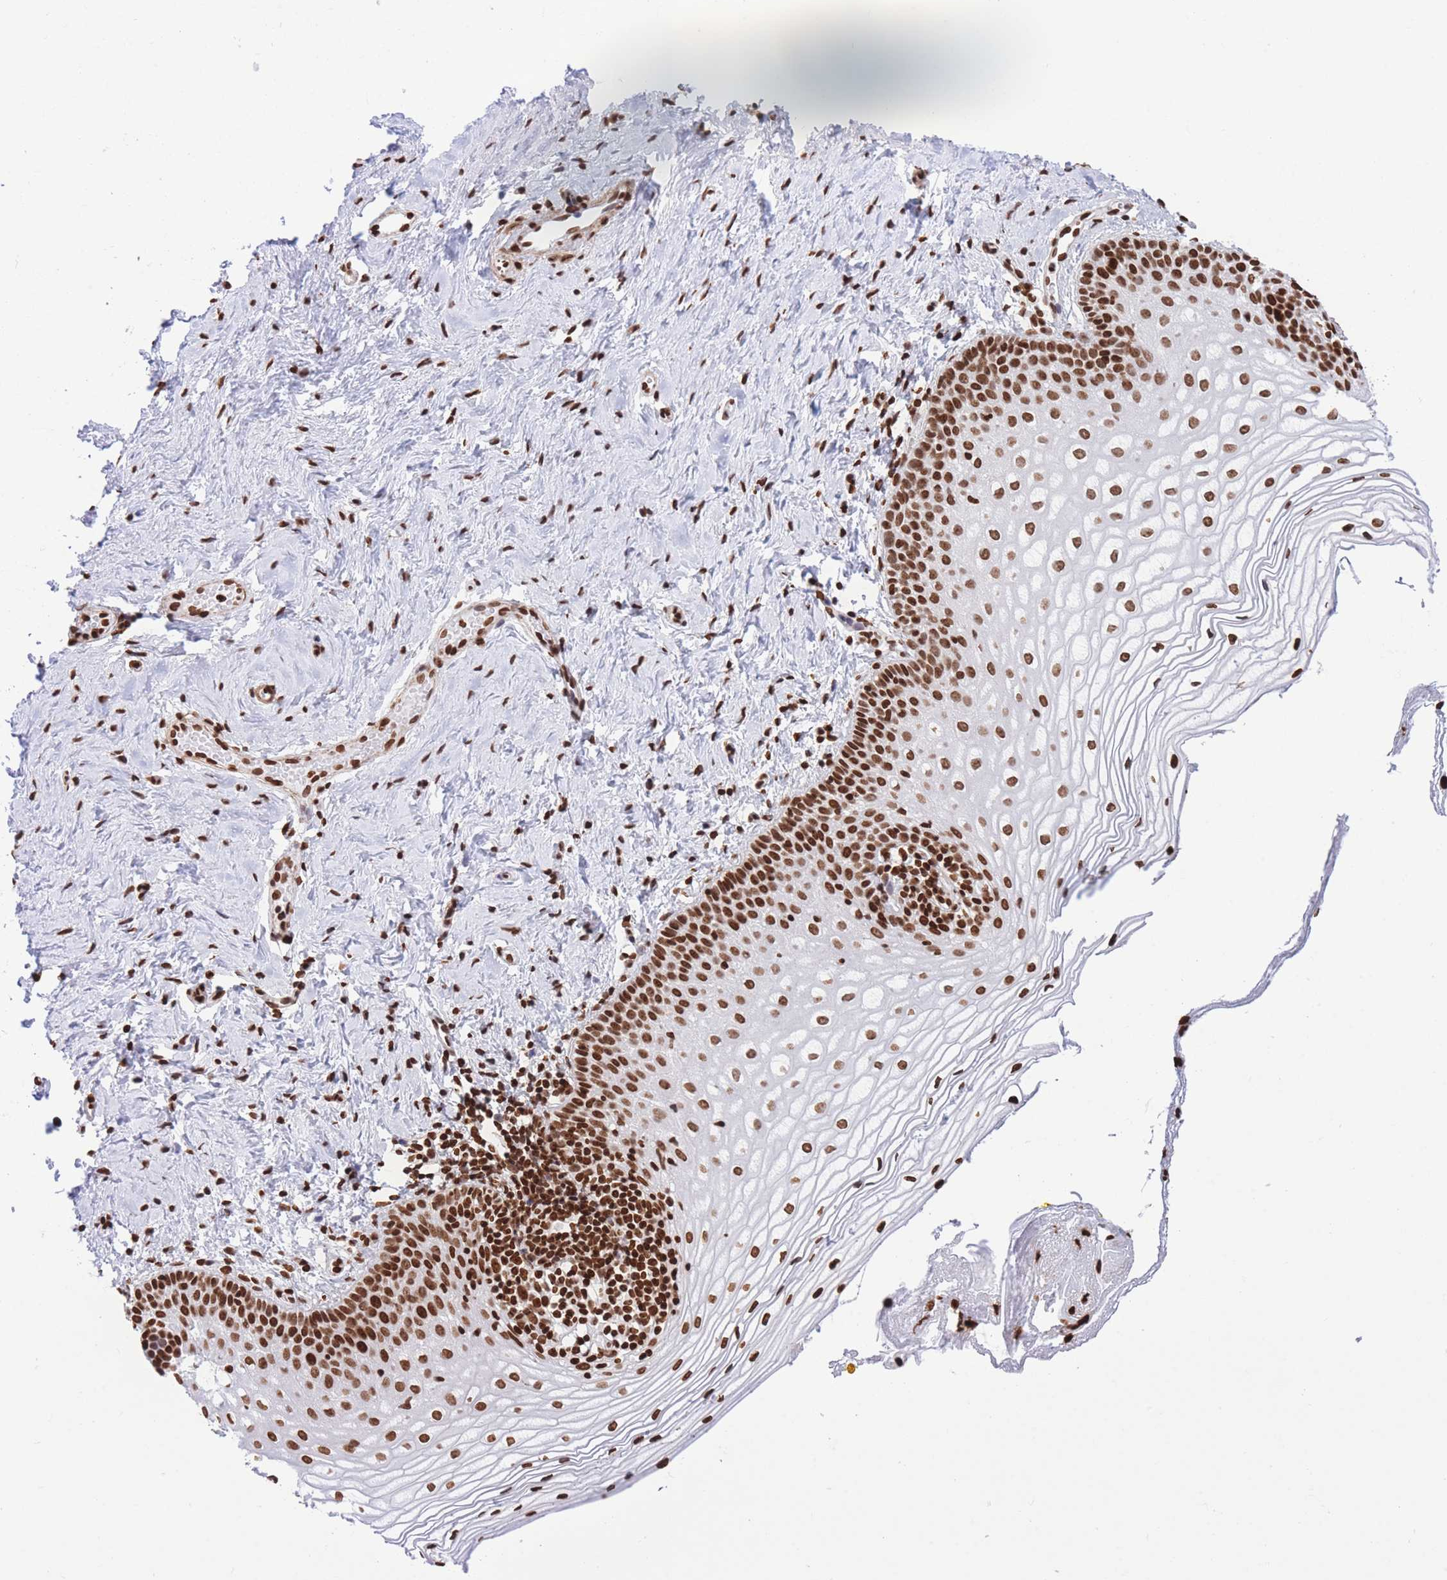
{"staining": {"intensity": "strong", "quantity": ">75%", "location": "nuclear"}, "tissue": "vagina", "cell_type": "Squamous epithelial cells", "image_type": "normal", "snomed": [{"axis": "morphology", "description": "Normal tissue, NOS"}, {"axis": "topography", "description": "Vagina"}], "caption": "Protein analysis of unremarkable vagina displays strong nuclear staining in about >75% of squamous epithelial cells. The staining was performed using DAB, with brown indicating positive protein expression. Nuclei are stained blue with hematoxylin.", "gene": "H2BC10", "patient": {"sex": "female", "age": 56}}